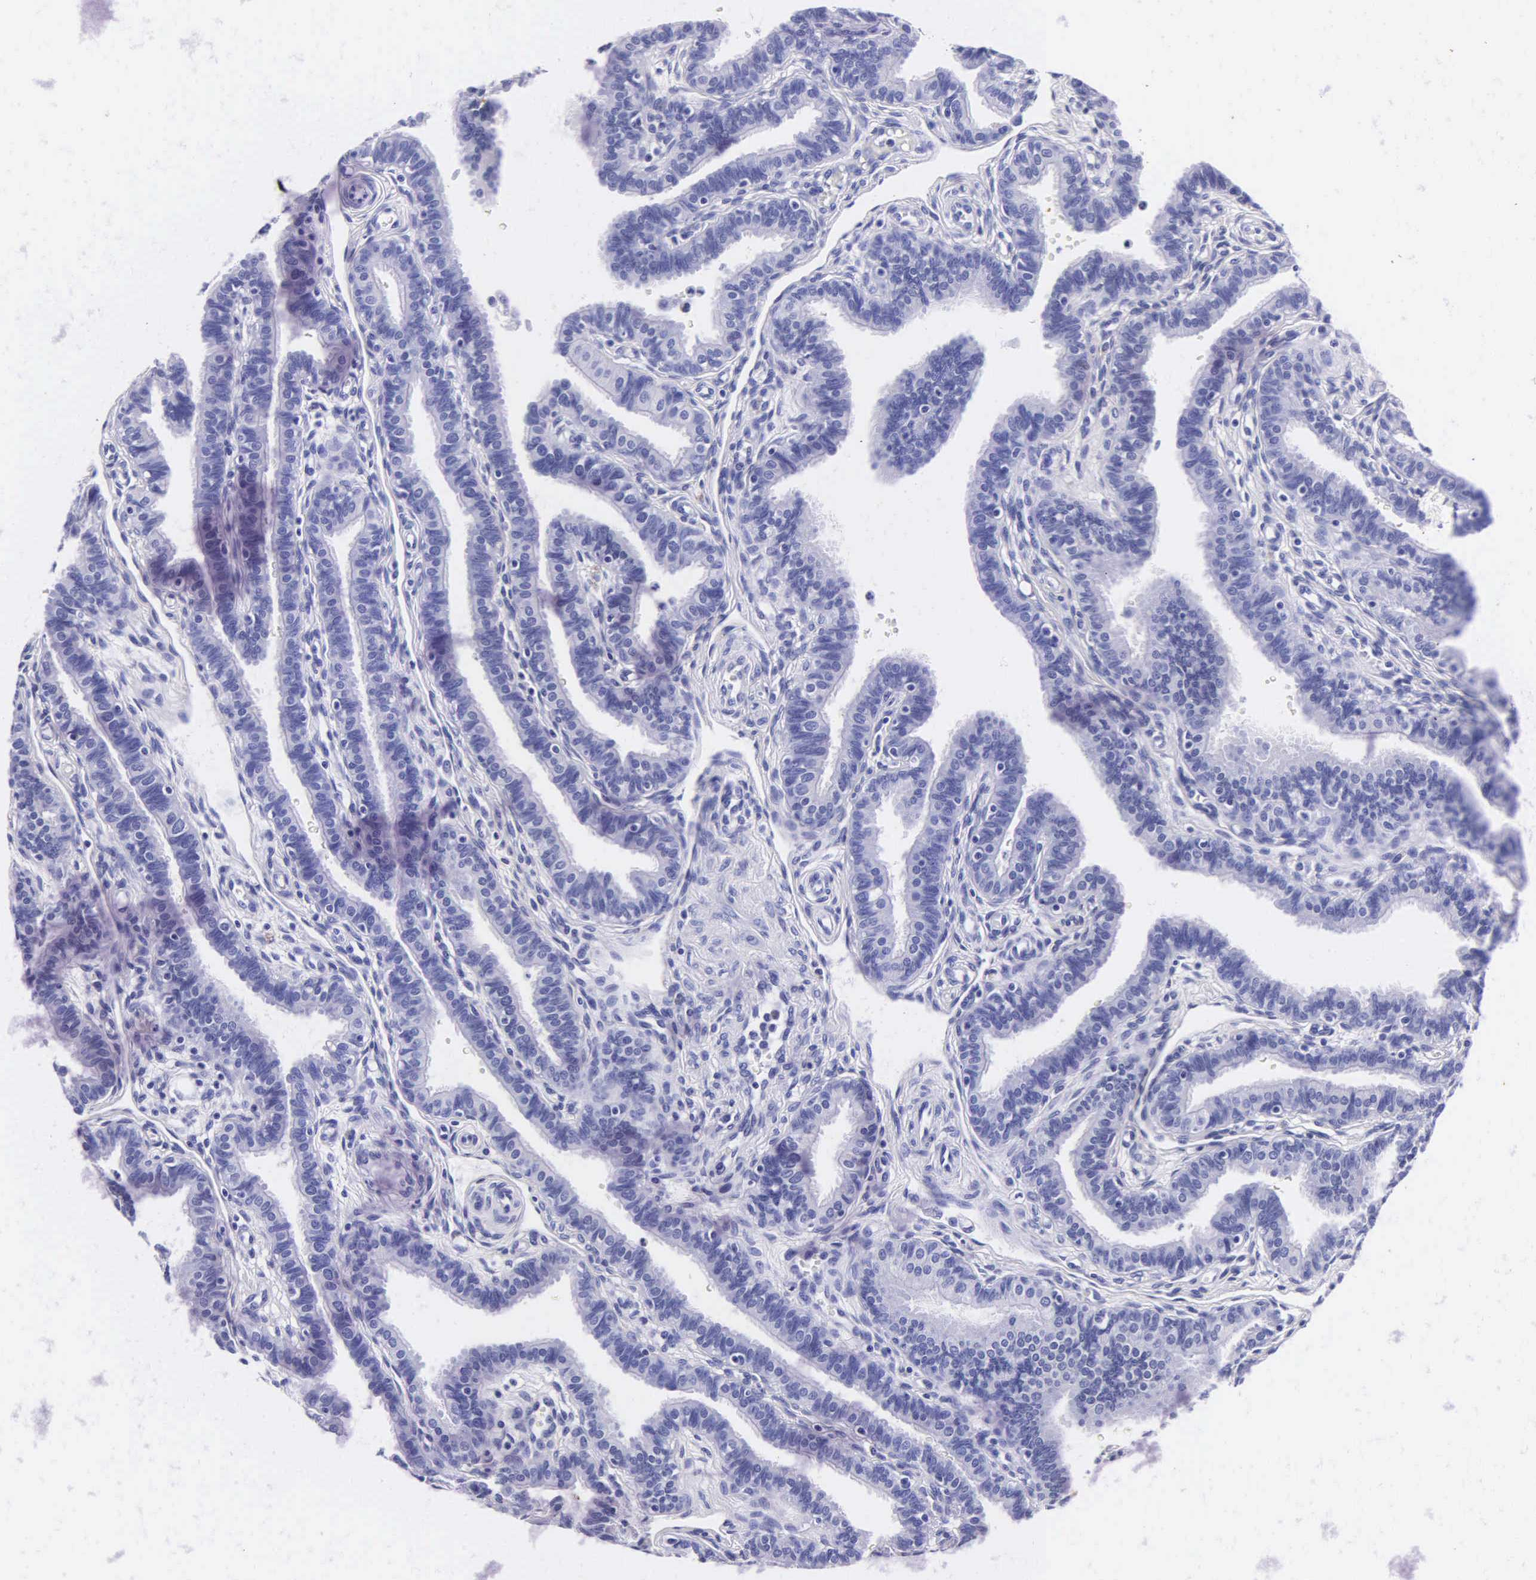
{"staining": {"intensity": "negative", "quantity": "none", "location": "none"}, "tissue": "fallopian tube", "cell_type": "Glandular cells", "image_type": "normal", "snomed": [{"axis": "morphology", "description": "Normal tissue, NOS"}, {"axis": "topography", "description": "Fallopian tube"}], "caption": "The immunohistochemistry (IHC) image has no significant positivity in glandular cells of fallopian tube. The staining was performed using DAB (3,3'-diaminobenzidine) to visualize the protein expression in brown, while the nuclei were stained in blue with hematoxylin (Magnification: 20x).", "gene": "MB", "patient": {"sex": "female", "age": 32}}